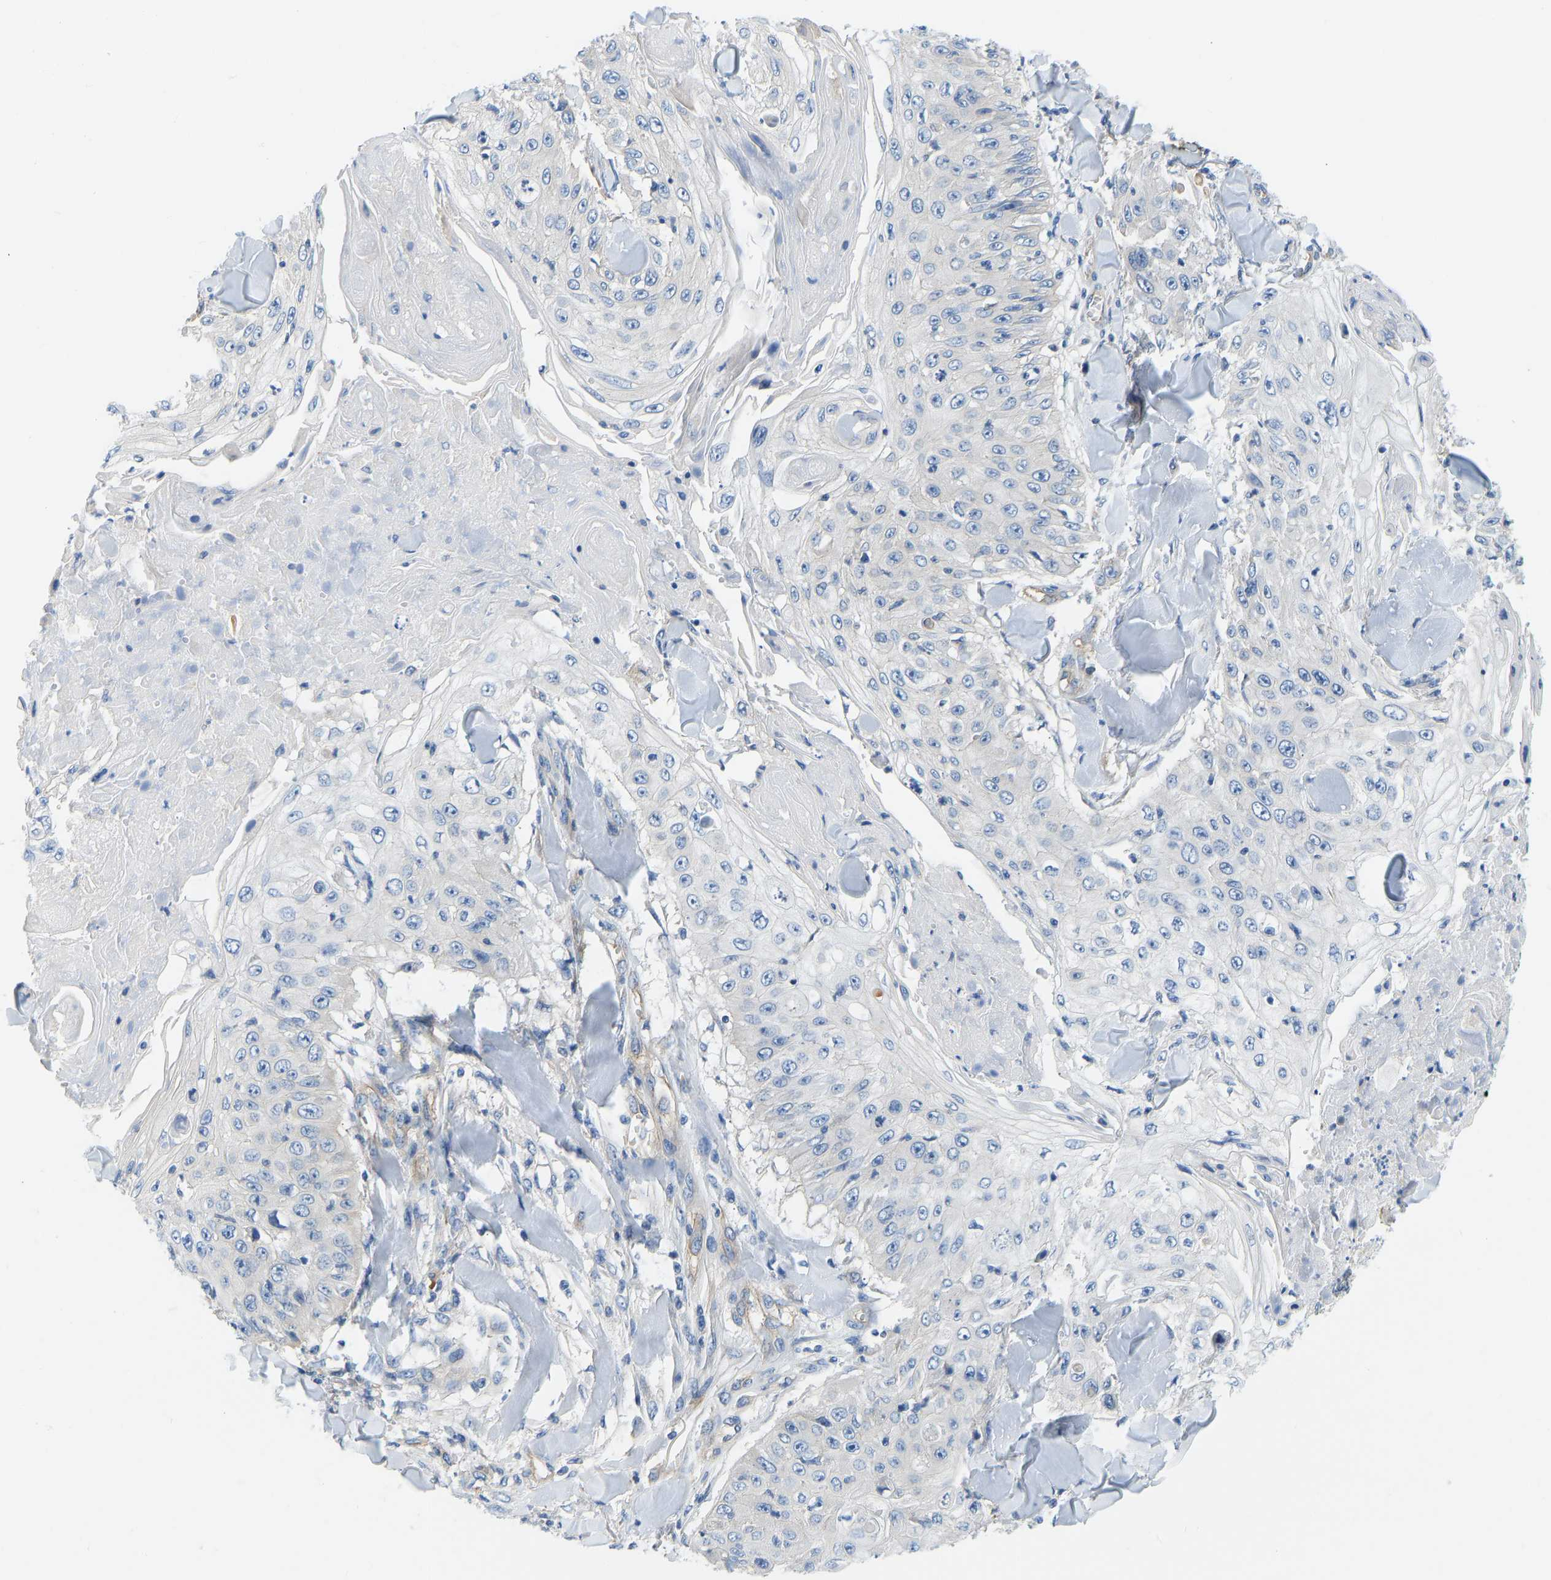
{"staining": {"intensity": "negative", "quantity": "none", "location": "none"}, "tissue": "skin cancer", "cell_type": "Tumor cells", "image_type": "cancer", "snomed": [{"axis": "morphology", "description": "Squamous cell carcinoma, NOS"}, {"axis": "topography", "description": "Skin"}], "caption": "This photomicrograph is of skin squamous cell carcinoma stained with IHC to label a protein in brown with the nuclei are counter-stained blue. There is no staining in tumor cells.", "gene": "CHAD", "patient": {"sex": "male", "age": 86}}